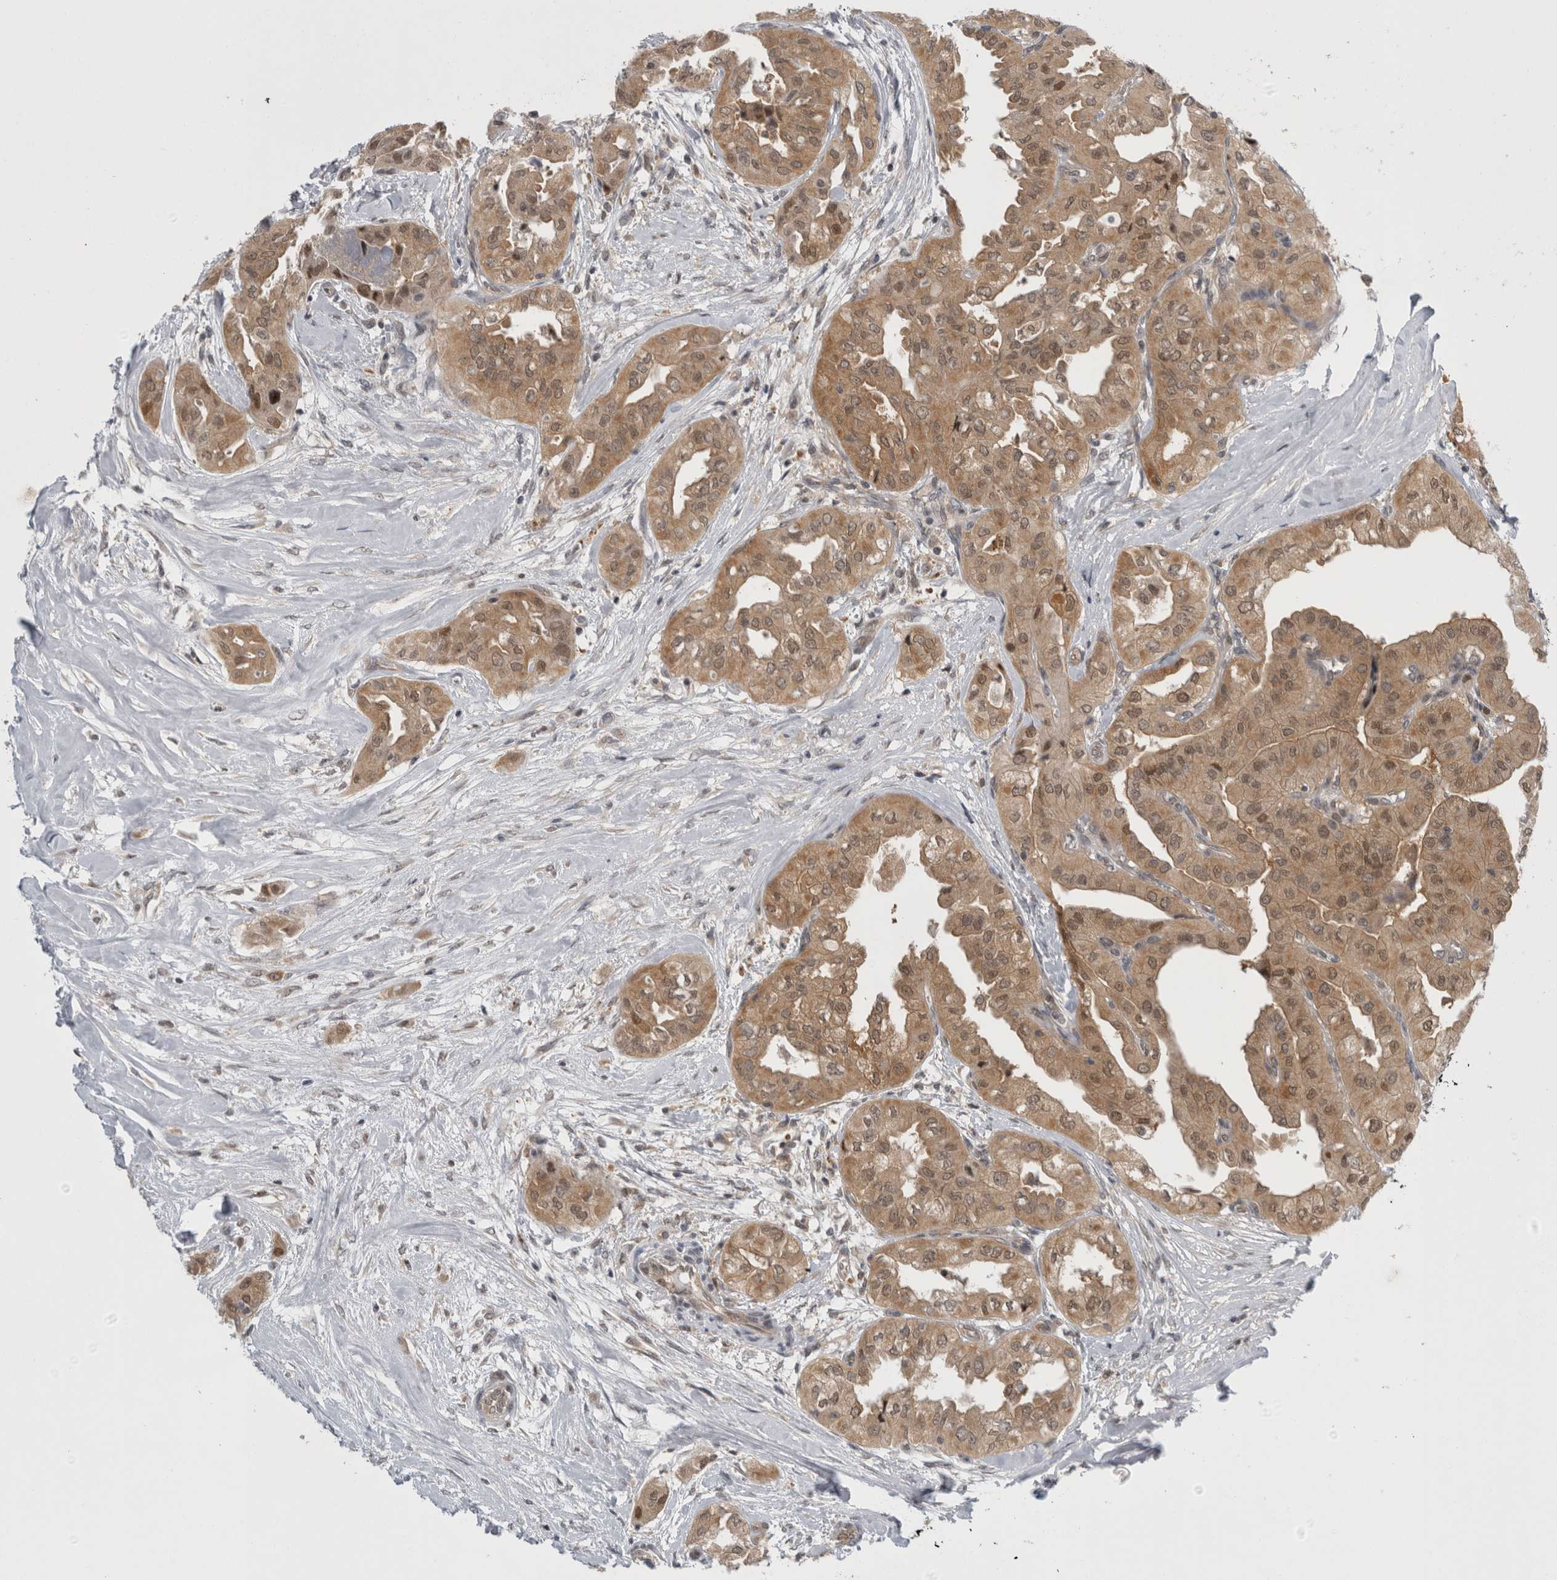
{"staining": {"intensity": "moderate", "quantity": ">75%", "location": "cytoplasmic/membranous,nuclear"}, "tissue": "thyroid cancer", "cell_type": "Tumor cells", "image_type": "cancer", "snomed": [{"axis": "morphology", "description": "Papillary adenocarcinoma, NOS"}, {"axis": "topography", "description": "Thyroid gland"}], "caption": "Immunohistochemical staining of human thyroid papillary adenocarcinoma reveals moderate cytoplasmic/membranous and nuclear protein expression in approximately >75% of tumor cells. (Brightfield microscopy of DAB IHC at high magnification).", "gene": "PSMB2", "patient": {"sex": "female", "age": 59}}